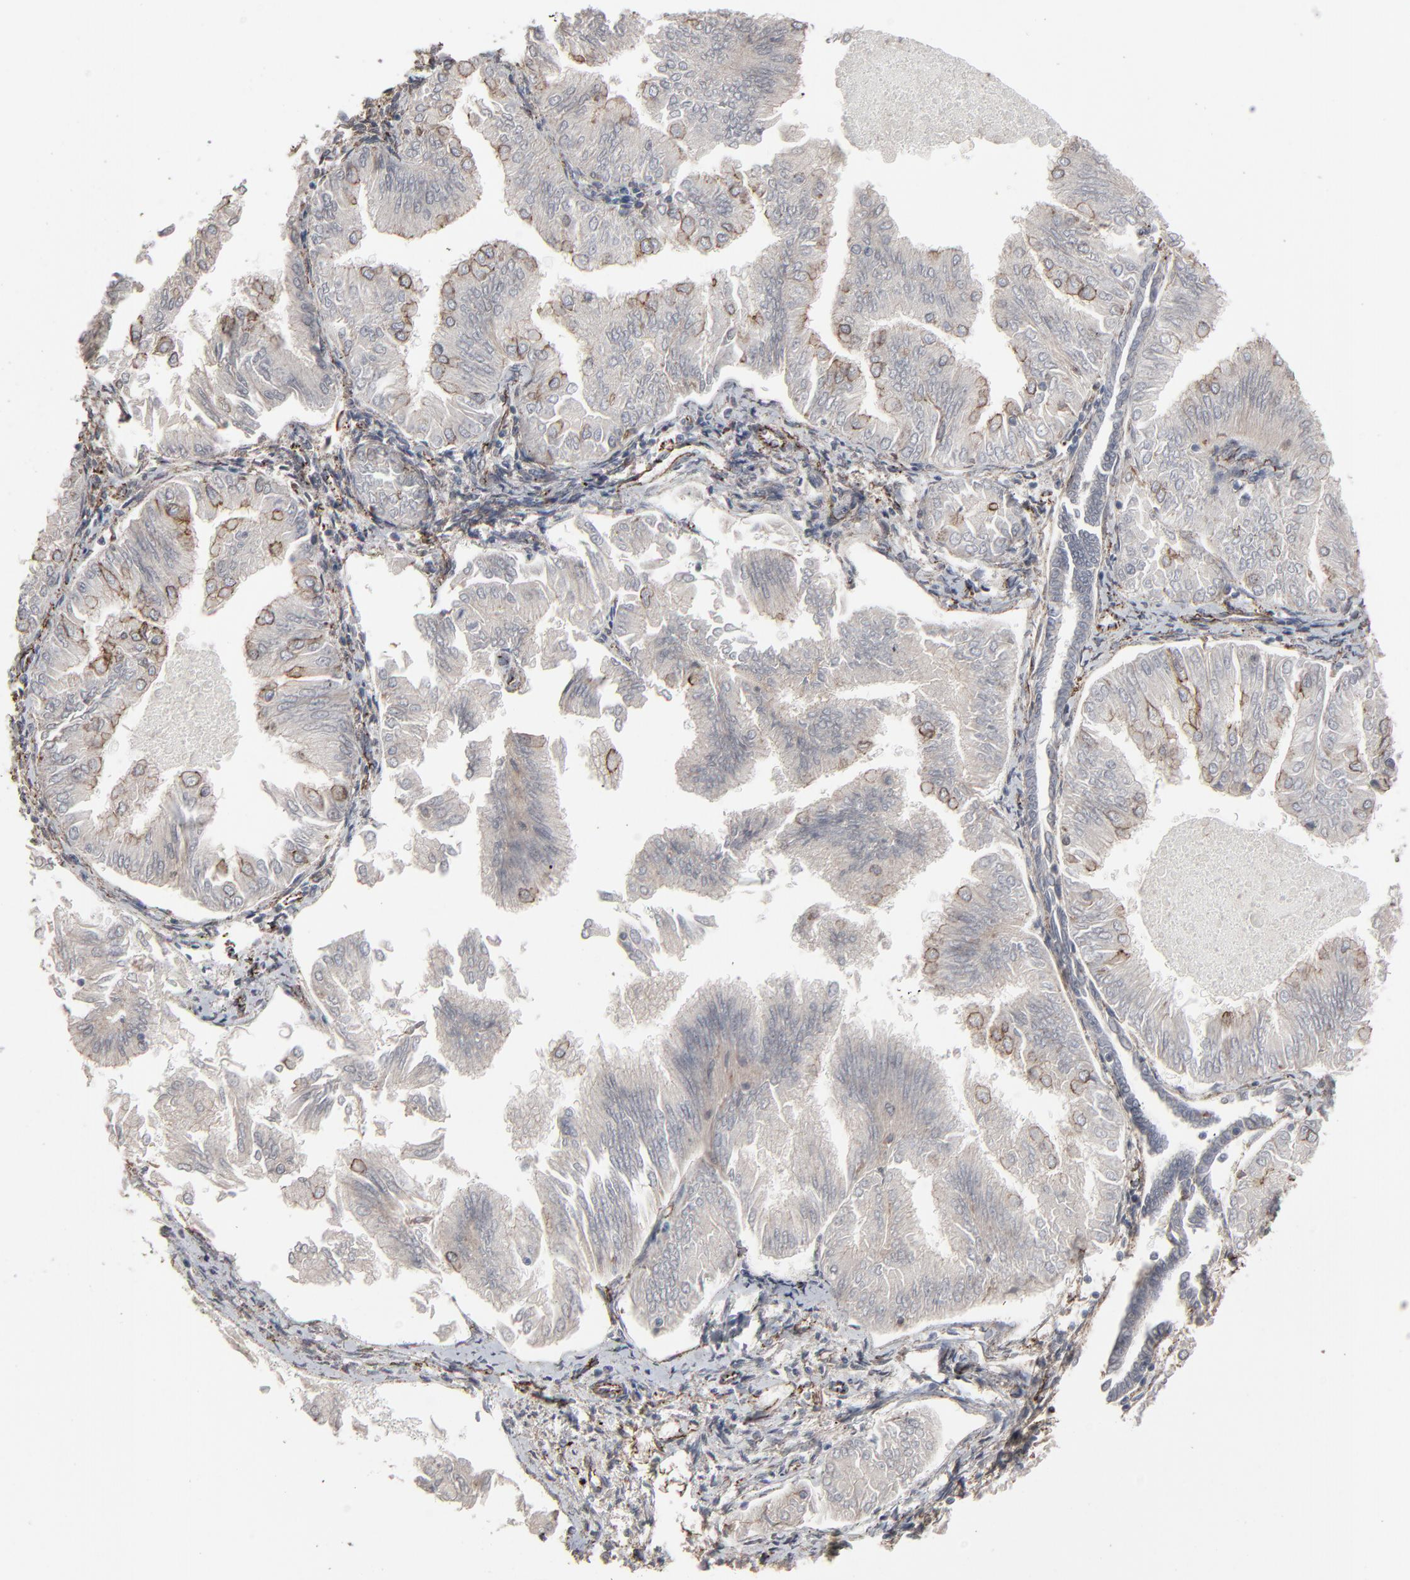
{"staining": {"intensity": "moderate", "quantity": "<25%", "location": "cytoplasmic/membranous"}, "tissue": "endometrial cancer", "cell_type": "Tumor cells", "image_type": "cancer", "snomed": [{"axis": "morphology", "description": "Adenocarcinoma, NOS"}, {"axis": "topography", "description": "Endometrium"}], "caption": "Tumor cells display moderate cytoplasmic/membranous positivity in approximately <25% of cells in endometrial cancer (adenocarcinoma).", "gene": "CTNND1", "patient": {"sex": "female", "age": 53}}